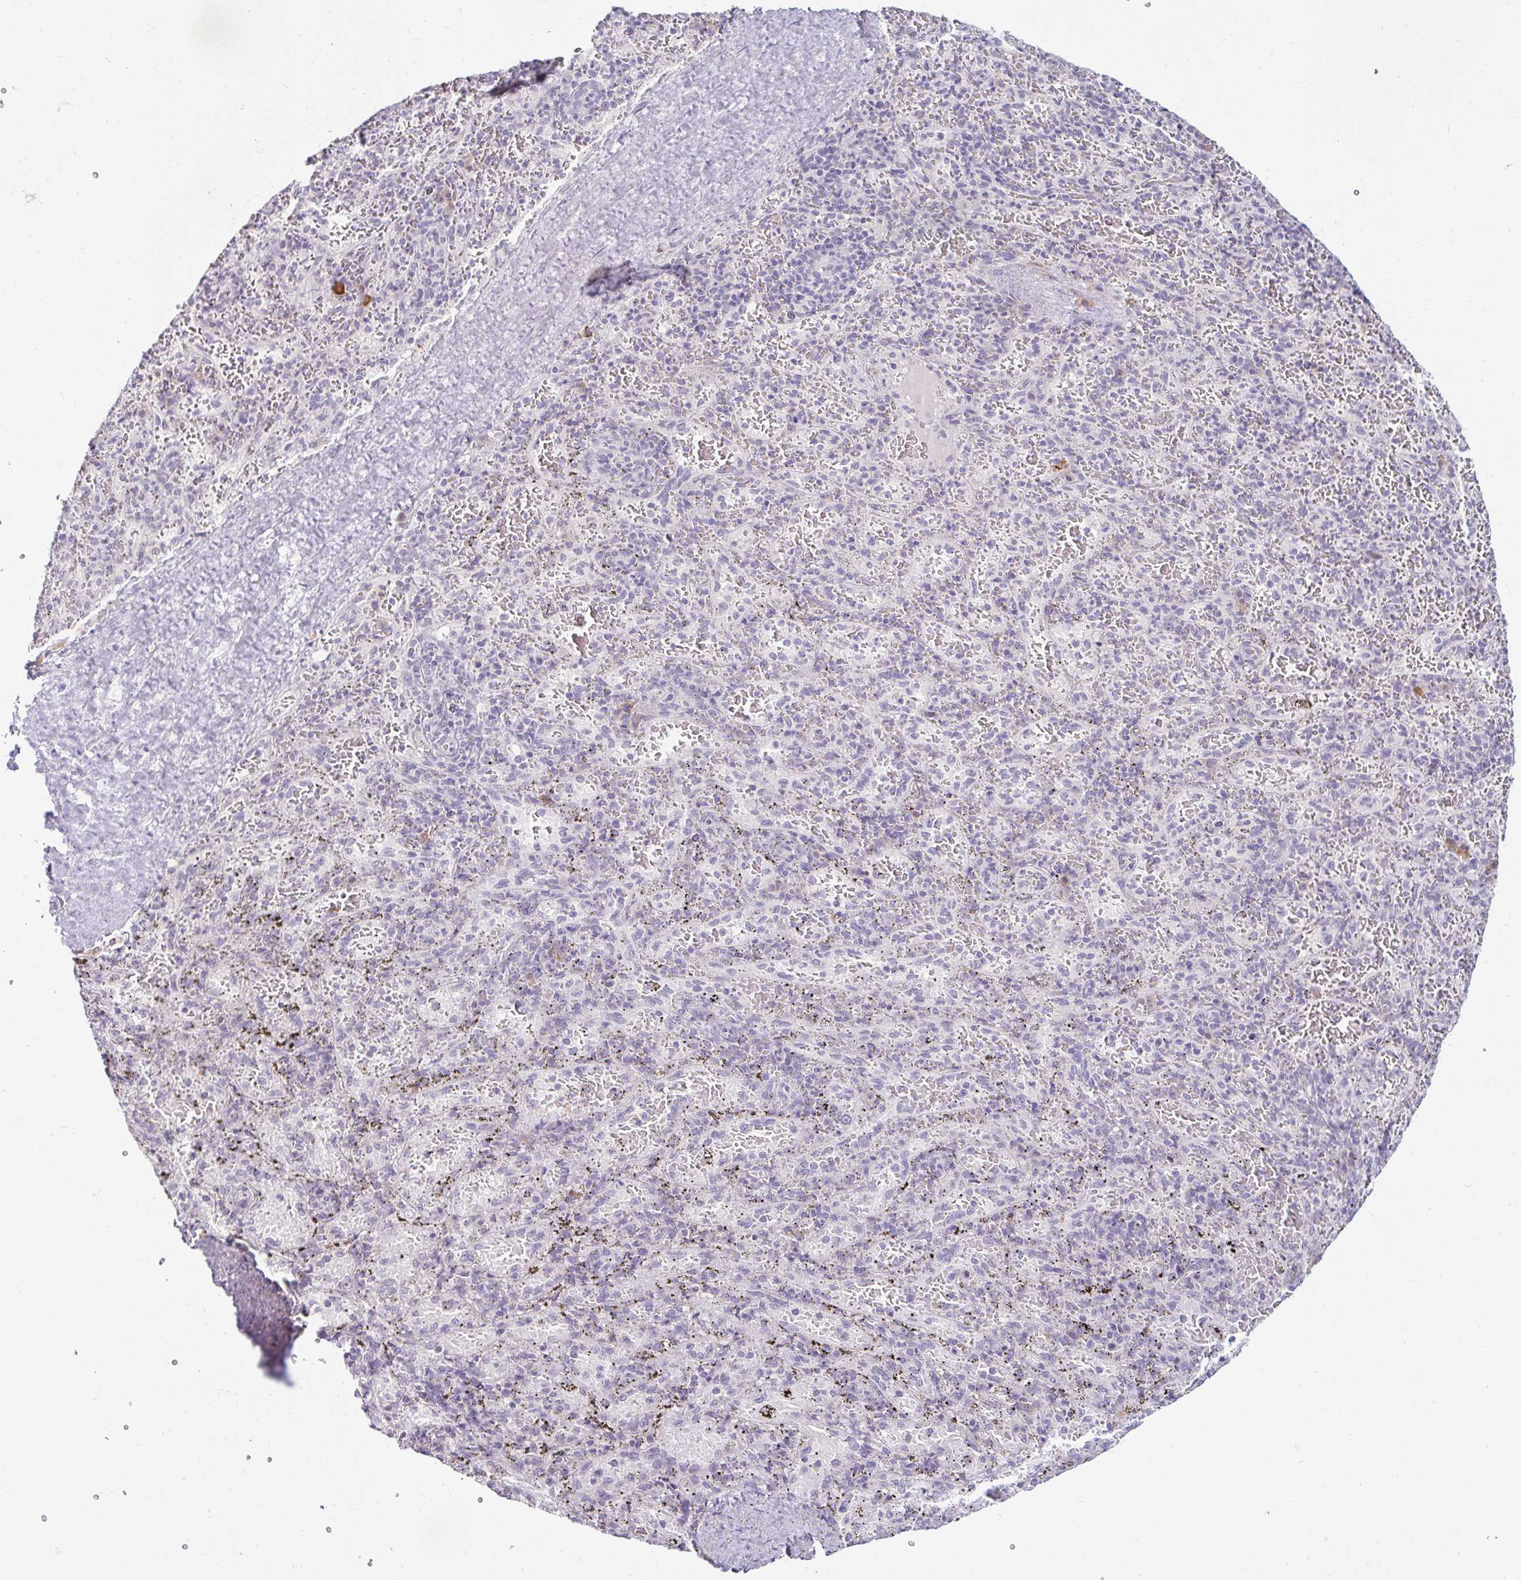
{"staining": {"intensity": "negative", "quantity": "none", "location": "none"}, "tissue": "spleen", "cell_type": "Cells in red pulp", "image_type": "normal", "snomed": [{"axis": "morphology", "description": "Normal tissue, NOS"}, {"axis": "topography", "description": "Spleen"}], "caption": "Spleen stained for a protein using immunohistochemistry demonstrates no expression cells in red pulp.", "gene": "DDN", "patient": {"sex": "male", "age": 57}}